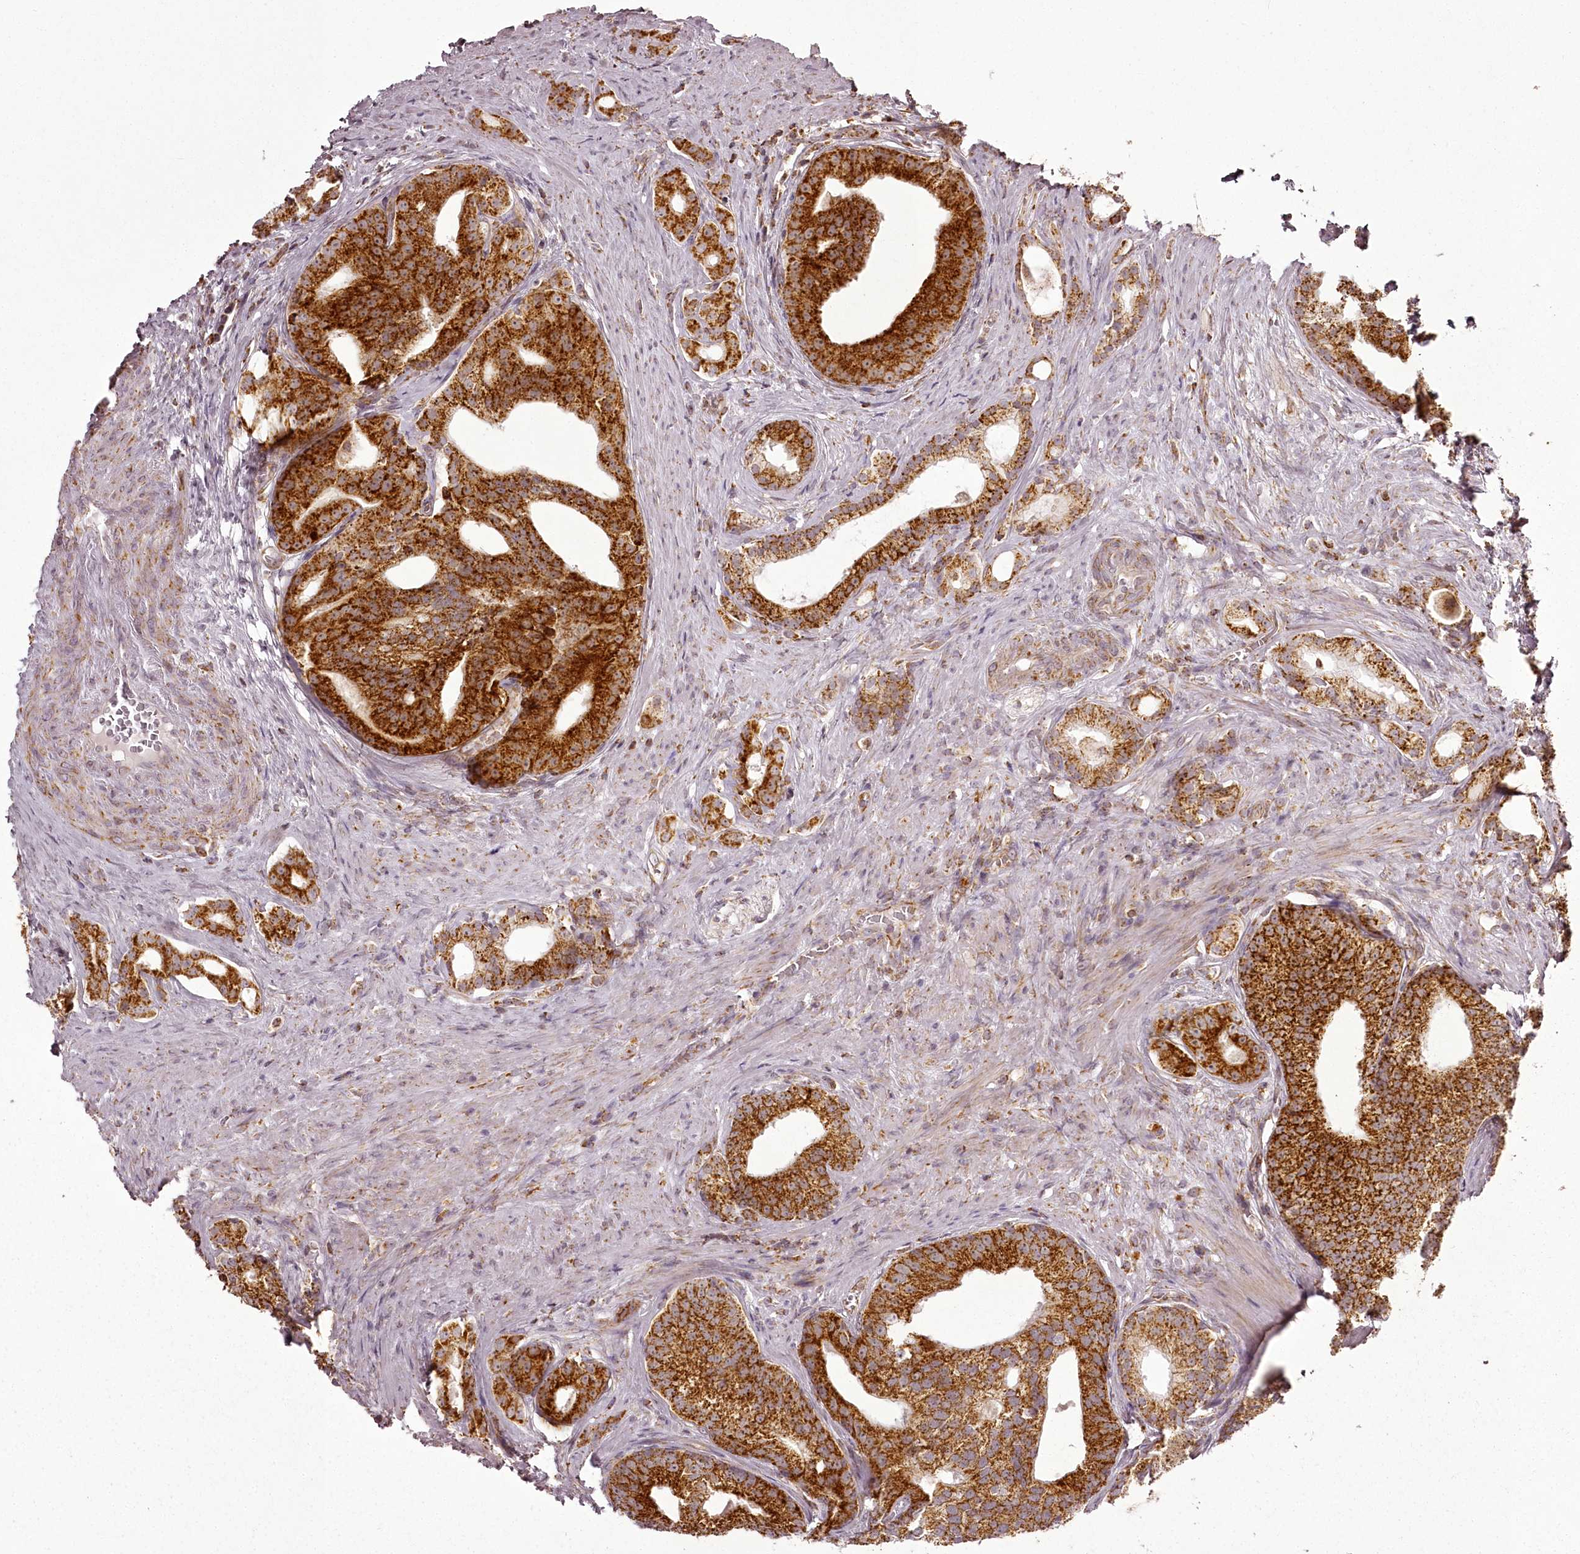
{"staining": {"intensity": "strong", "quantity": ">75%", "location": "cytoplasmic/membranous"}, "tissue": "prostate cancer", "cell_type": "Tumor cells", "image_type": "cancer", "snomed": [{"axis": "morphology", "description": "Adenocarcinoma, Low grade"}, {"axis": "topography", "description": "Prostate"}], "caption": "Human prostate cancer (low-grade adenocarcinoma) stained with a protein marker reveals strong staining in tumor cells.", "gene": "CHCHD2", "patient": {"sex": "male", "age": 71}}